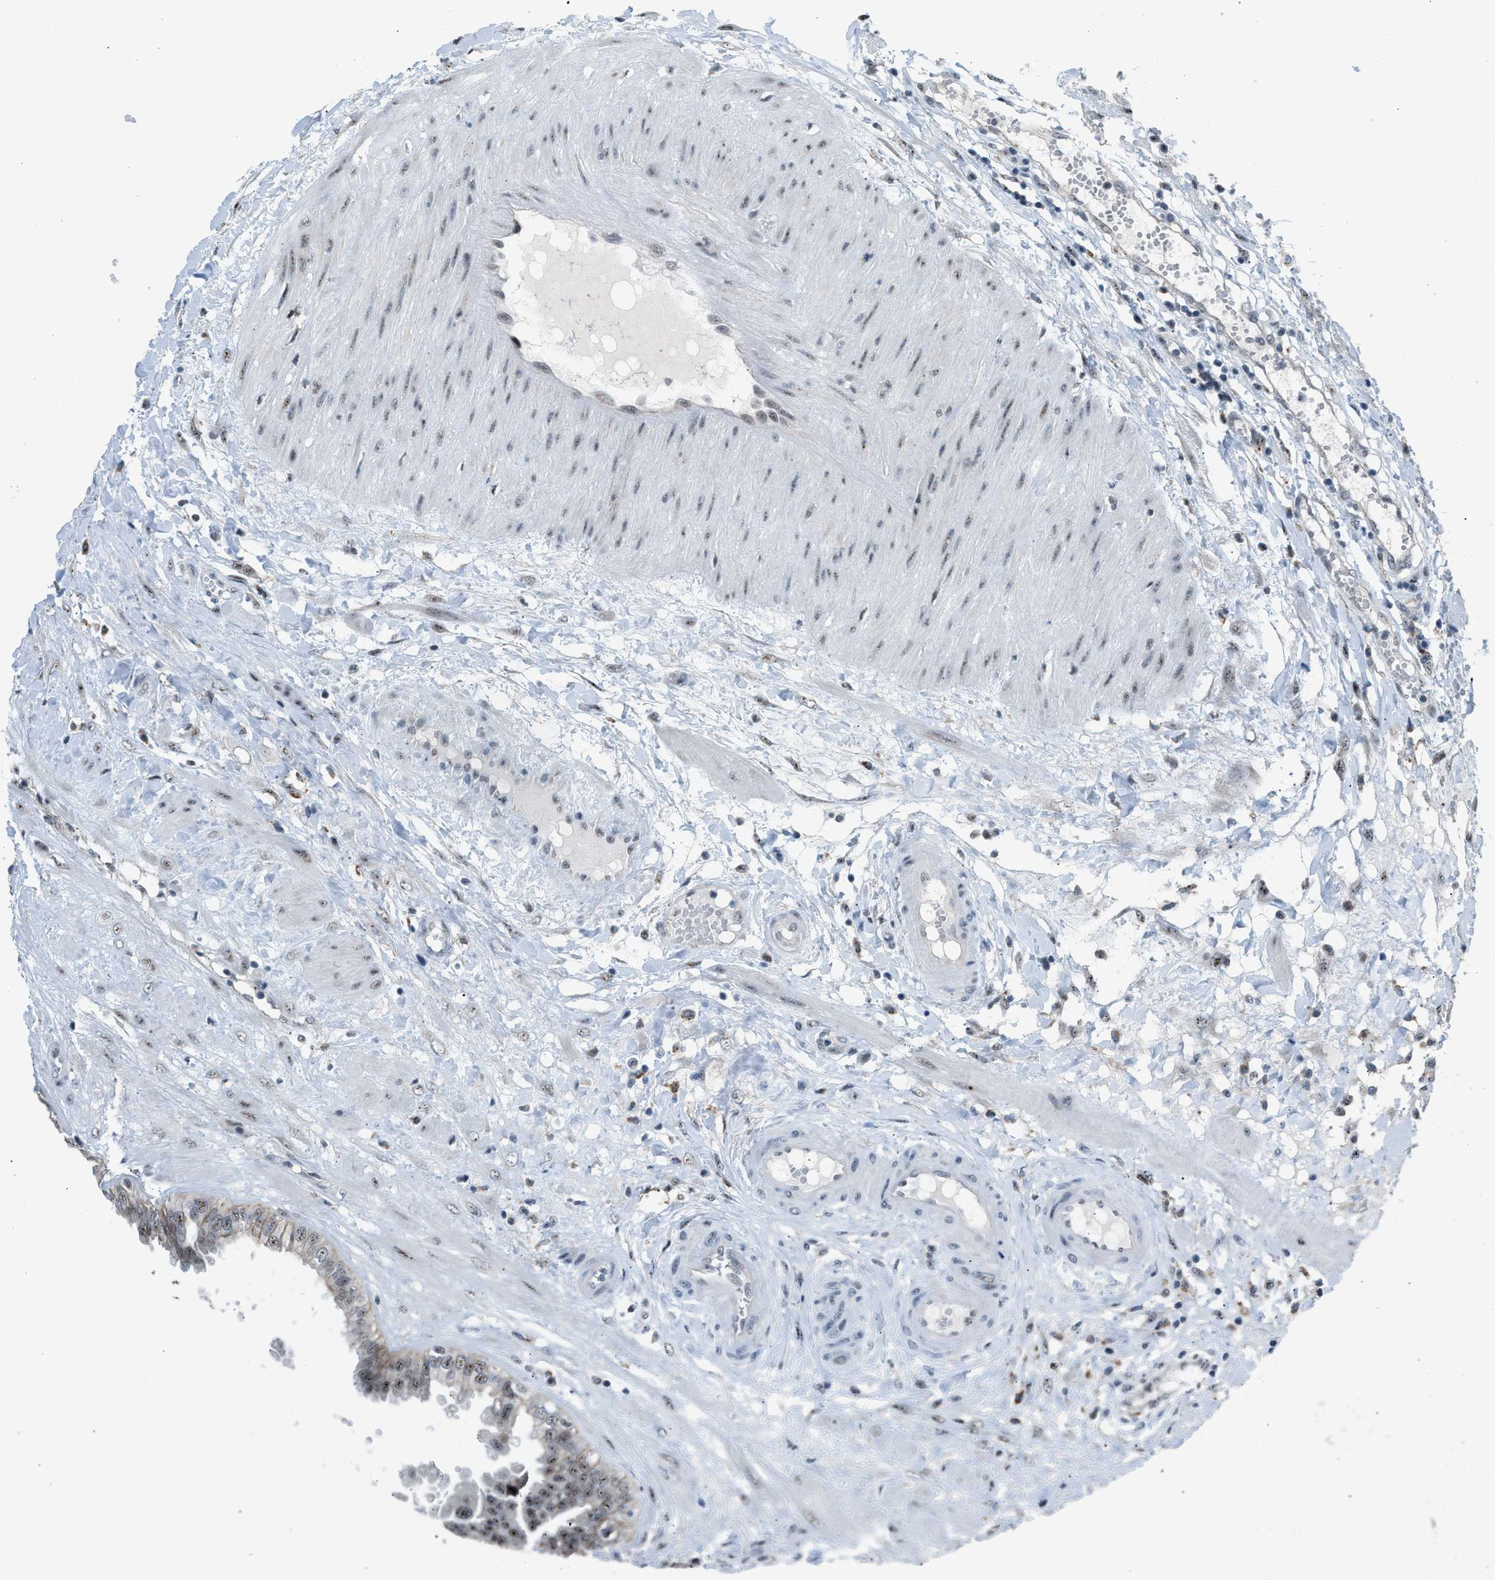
{"staining": {"intensity": "moderate", "quantity": ">75%", "location": "nuclear"}, "tissue": "seminal vesicle", "cell_type": "Glandular cells", "image_type": "normal", "snomed": [{"axis": "morphology", "description": "Normal tissue, NOS"}, {"axis": "morphology", "description": "Adenocarcinoma, High grade"}, {"axis": "topography", "description": "Prostate"}, {"axis": "topography", "description": "Seminal veicle"}], "caption": "Benign seminal vesicle was stained to show a protein in brown. There is medium levels of moderate nuclear expression in about >75% of glandular cells. Nuclei are stained in blue.", "gene": "CENPP", "patient": {"sex": "male", "age": 55}}